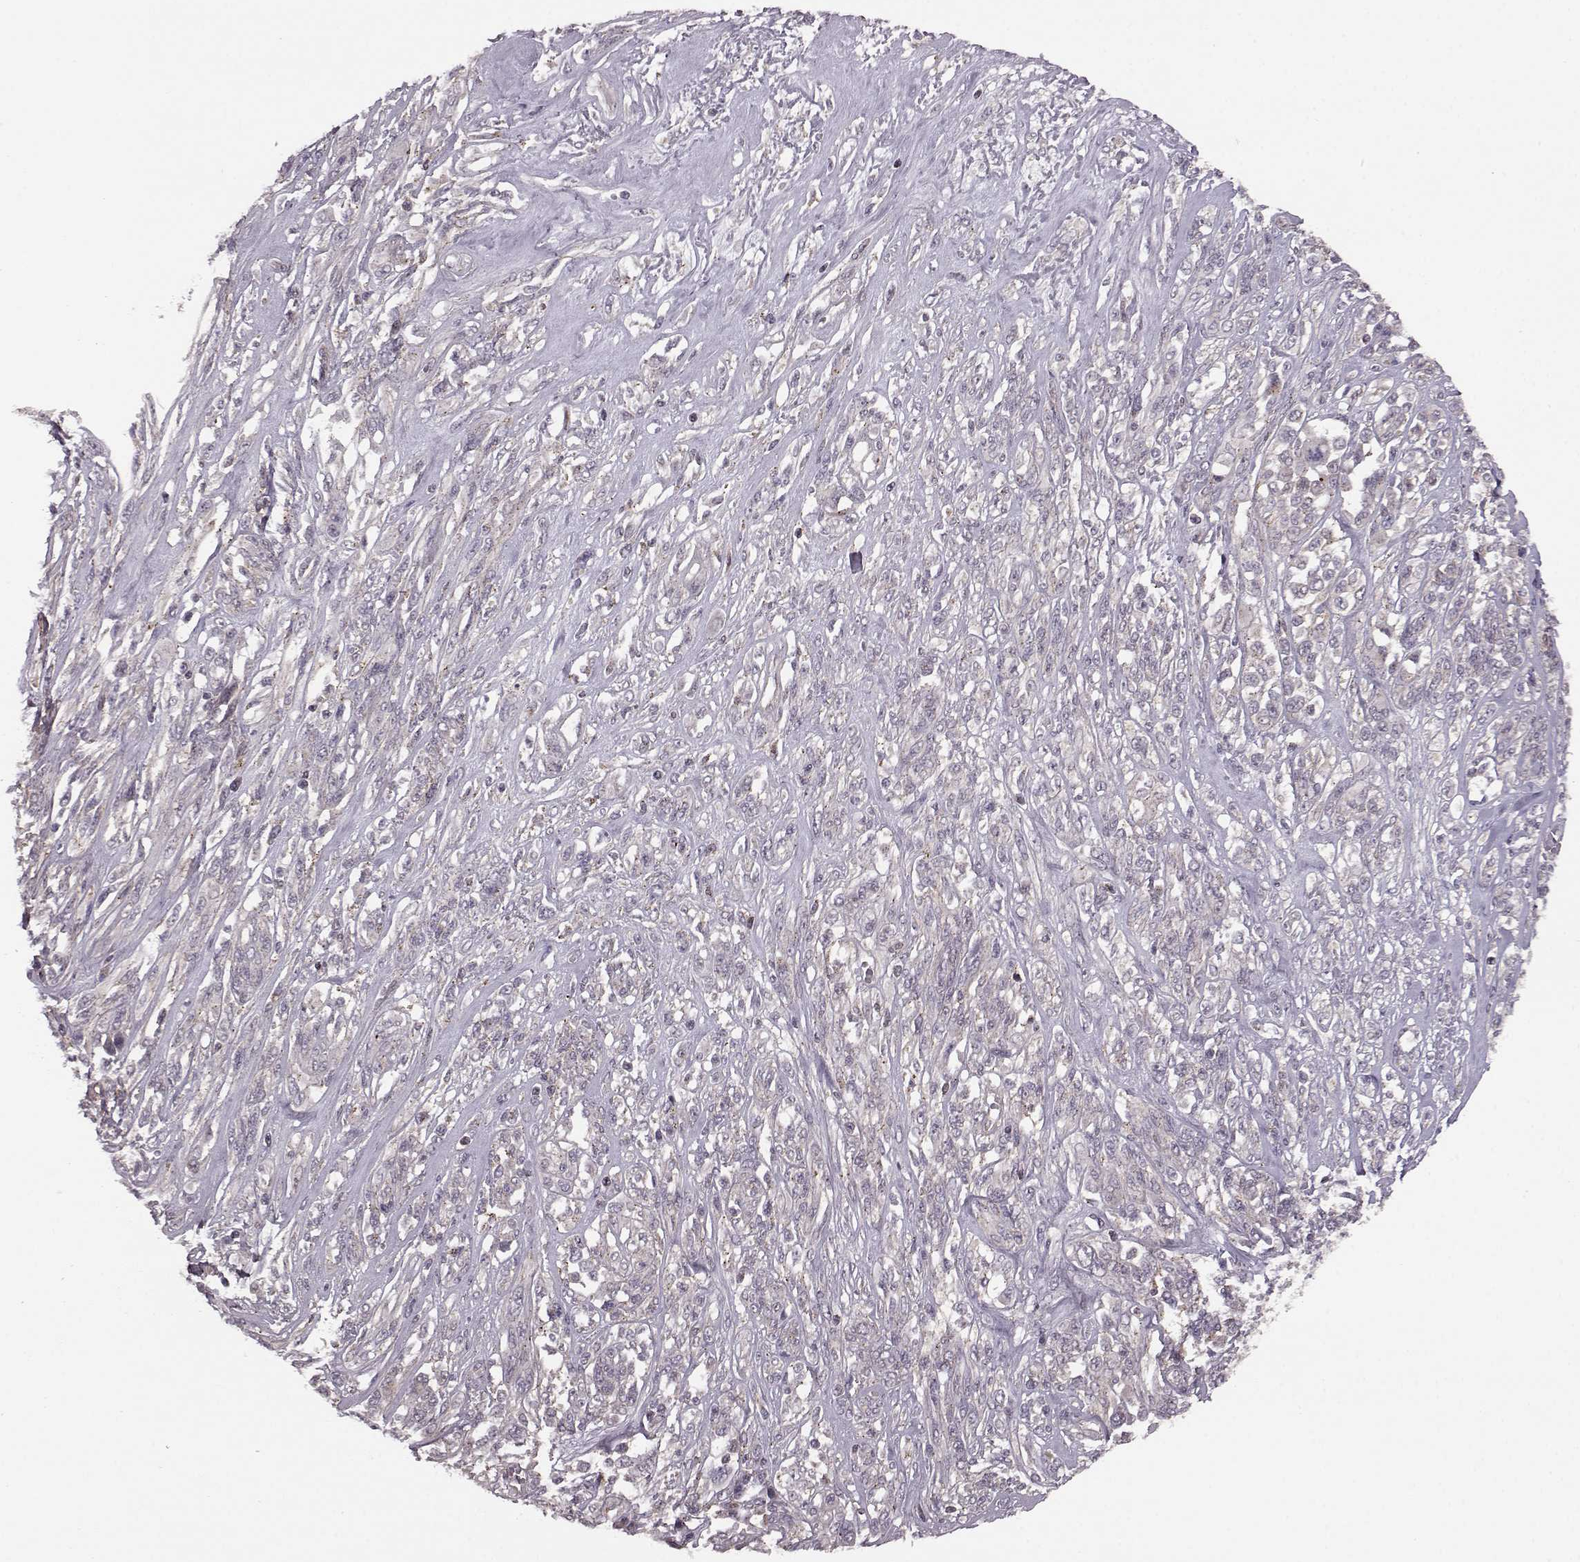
{"staining": {"intensity": "weak", "quantity": ">75%", "location": "cytoplasmic/membranous"}, "tissue": "melanoma", "cell_type": "Tumor cells", "image_type": "cancer", "snomed": [{"axis": "morphology", "description": "Malignant melanoma, NOS"}, {"axis": "topography", "description": "Skin"}], "caption": "The immunohistochemical stain highlights weak cytoplasmic/membranous staining in tumor cells of malignant melanoma tissue.", "gene": "FNIP2", "patient": {"sex": "female", "age": 91}}